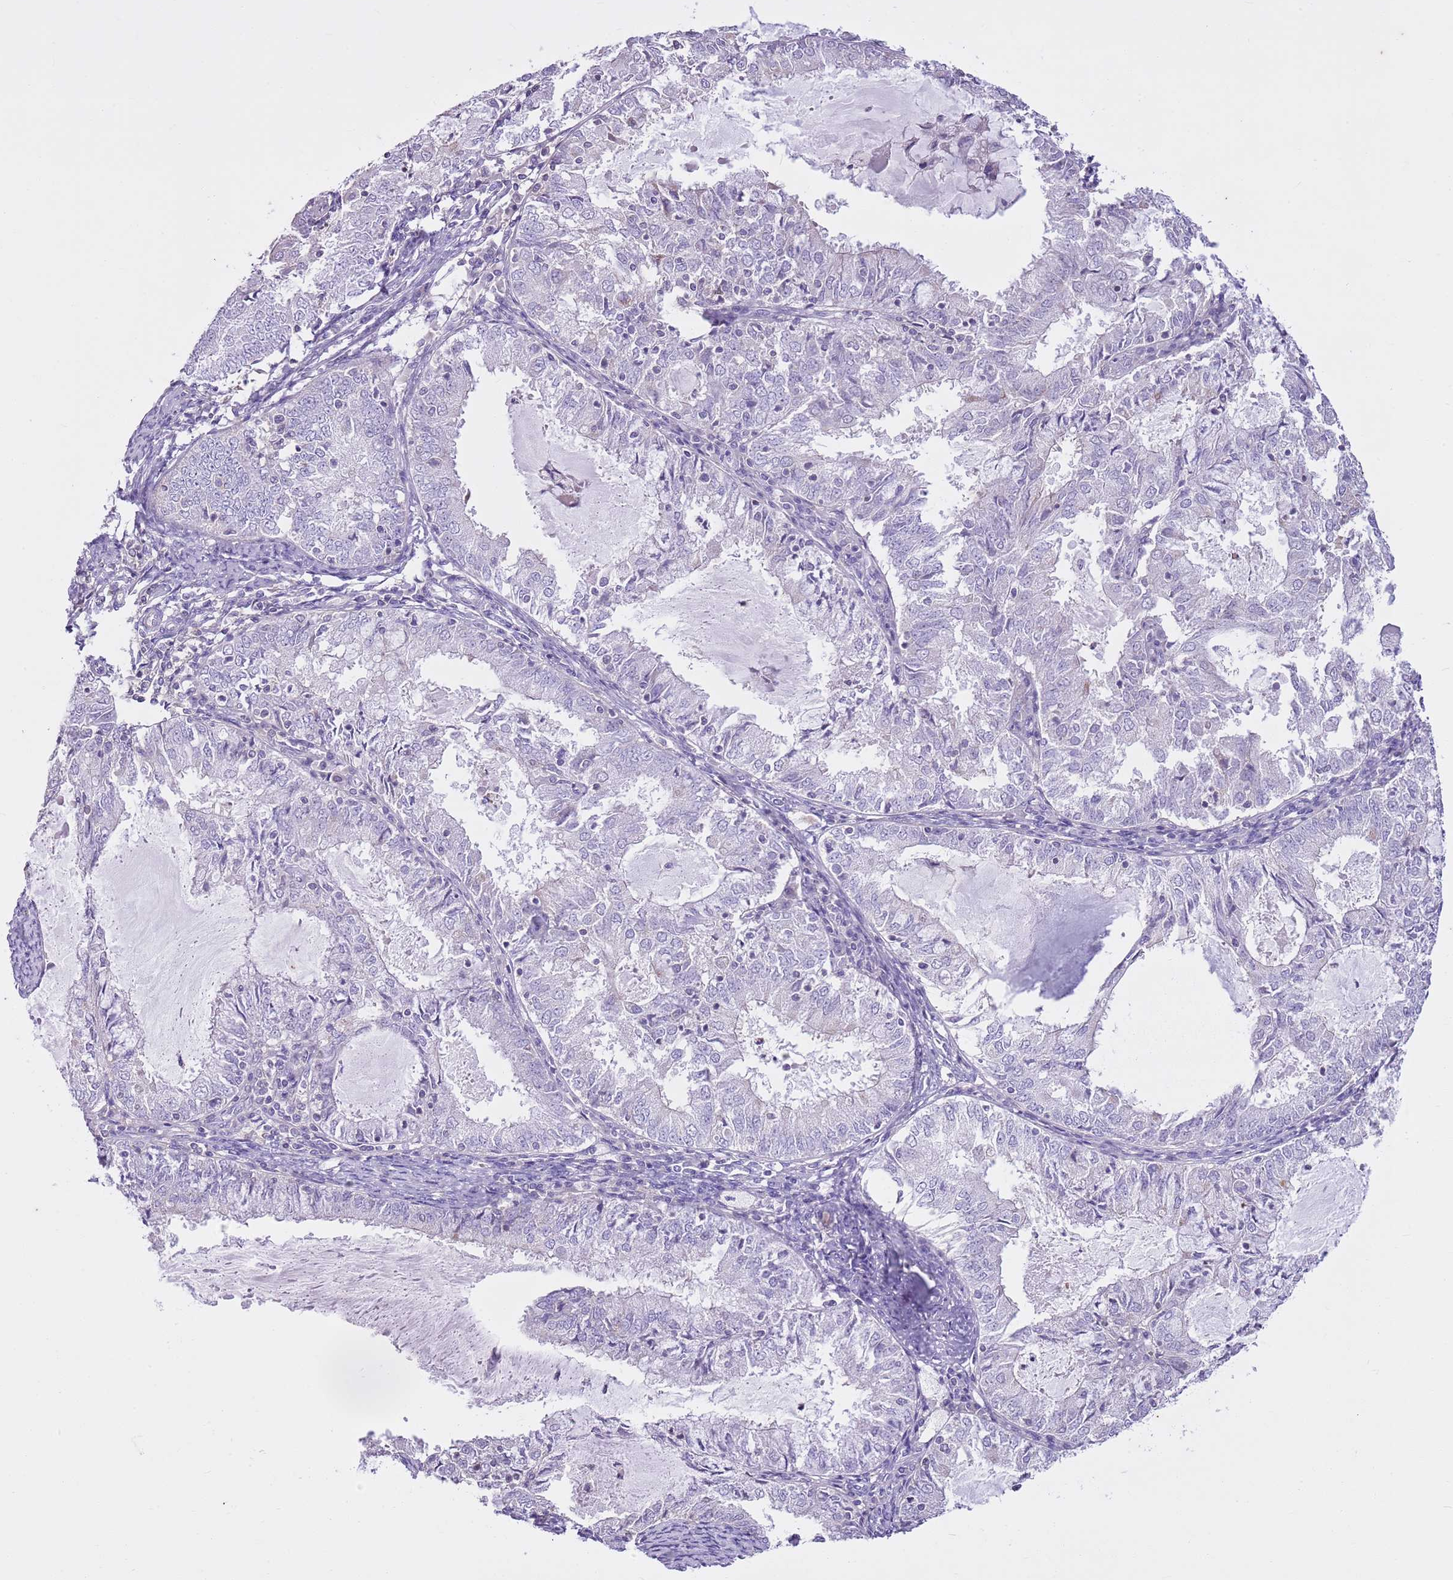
{"staining": {"intensity": "negative", "quantity": "none", "location": "none"}, "tissue": "endometrial cancer", "cell_type": "Tumor cells", "image_type": "cancer", "snomed": [{"axis": "morphology", "description": "Adenocarcinoma, NOS"}, {"axis": "topography", "description": "Endometrium"}], "caption": "DAB (3,3'-diaminobenzidine) immunohistochemical staining of human endometrial cancer (adenocarcinoma) exhibits no significant positivity in tumor cells. (IHC, brightfield microscopy, high magnification).", "gene": "CNPPD1", "patient": {"sex": "female", "age": 57}}